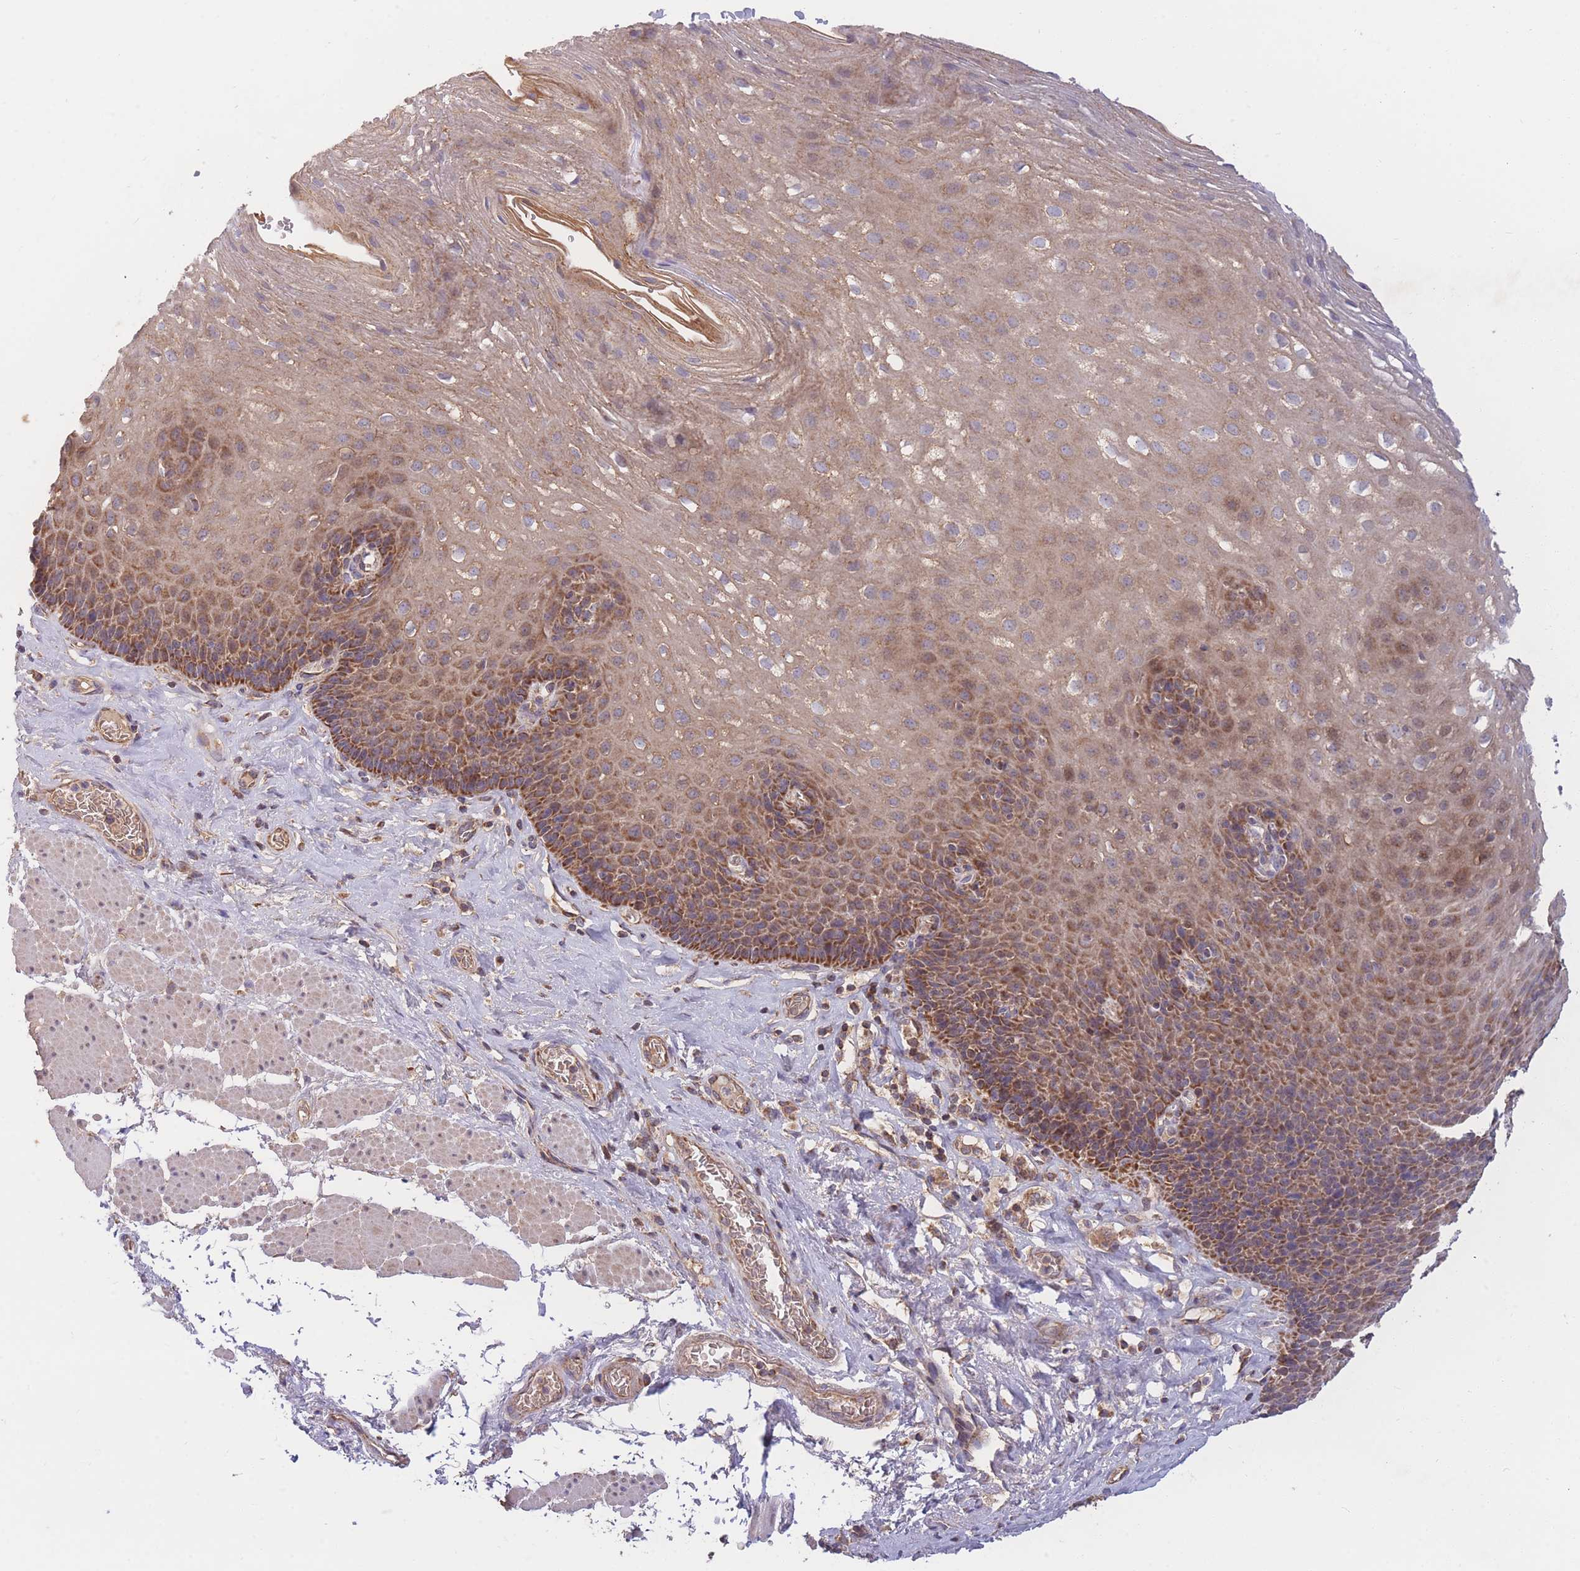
{"staining": {"intensity": "moderate", "quantity": ">75%", "location": "cytoplasmic/membranous"}, "tissue": "esophagus", "cell_type": "Squamous epithelial cells", "image_type": "normal", "snomed": [{"axis": "morphology", "description": "Normal tissue, NOS"}, {"axis": "topography", "description": "Esophagus"}], "caption": "Moderate cytoplasmic/membranous positivity for a protein is appreciated in about >75% of squamous epithelial cells of unremarkable esophagus using immunohistochemistry.", "gene": "PTPMT1", "patient": {"sex": "female", "age": 66}}